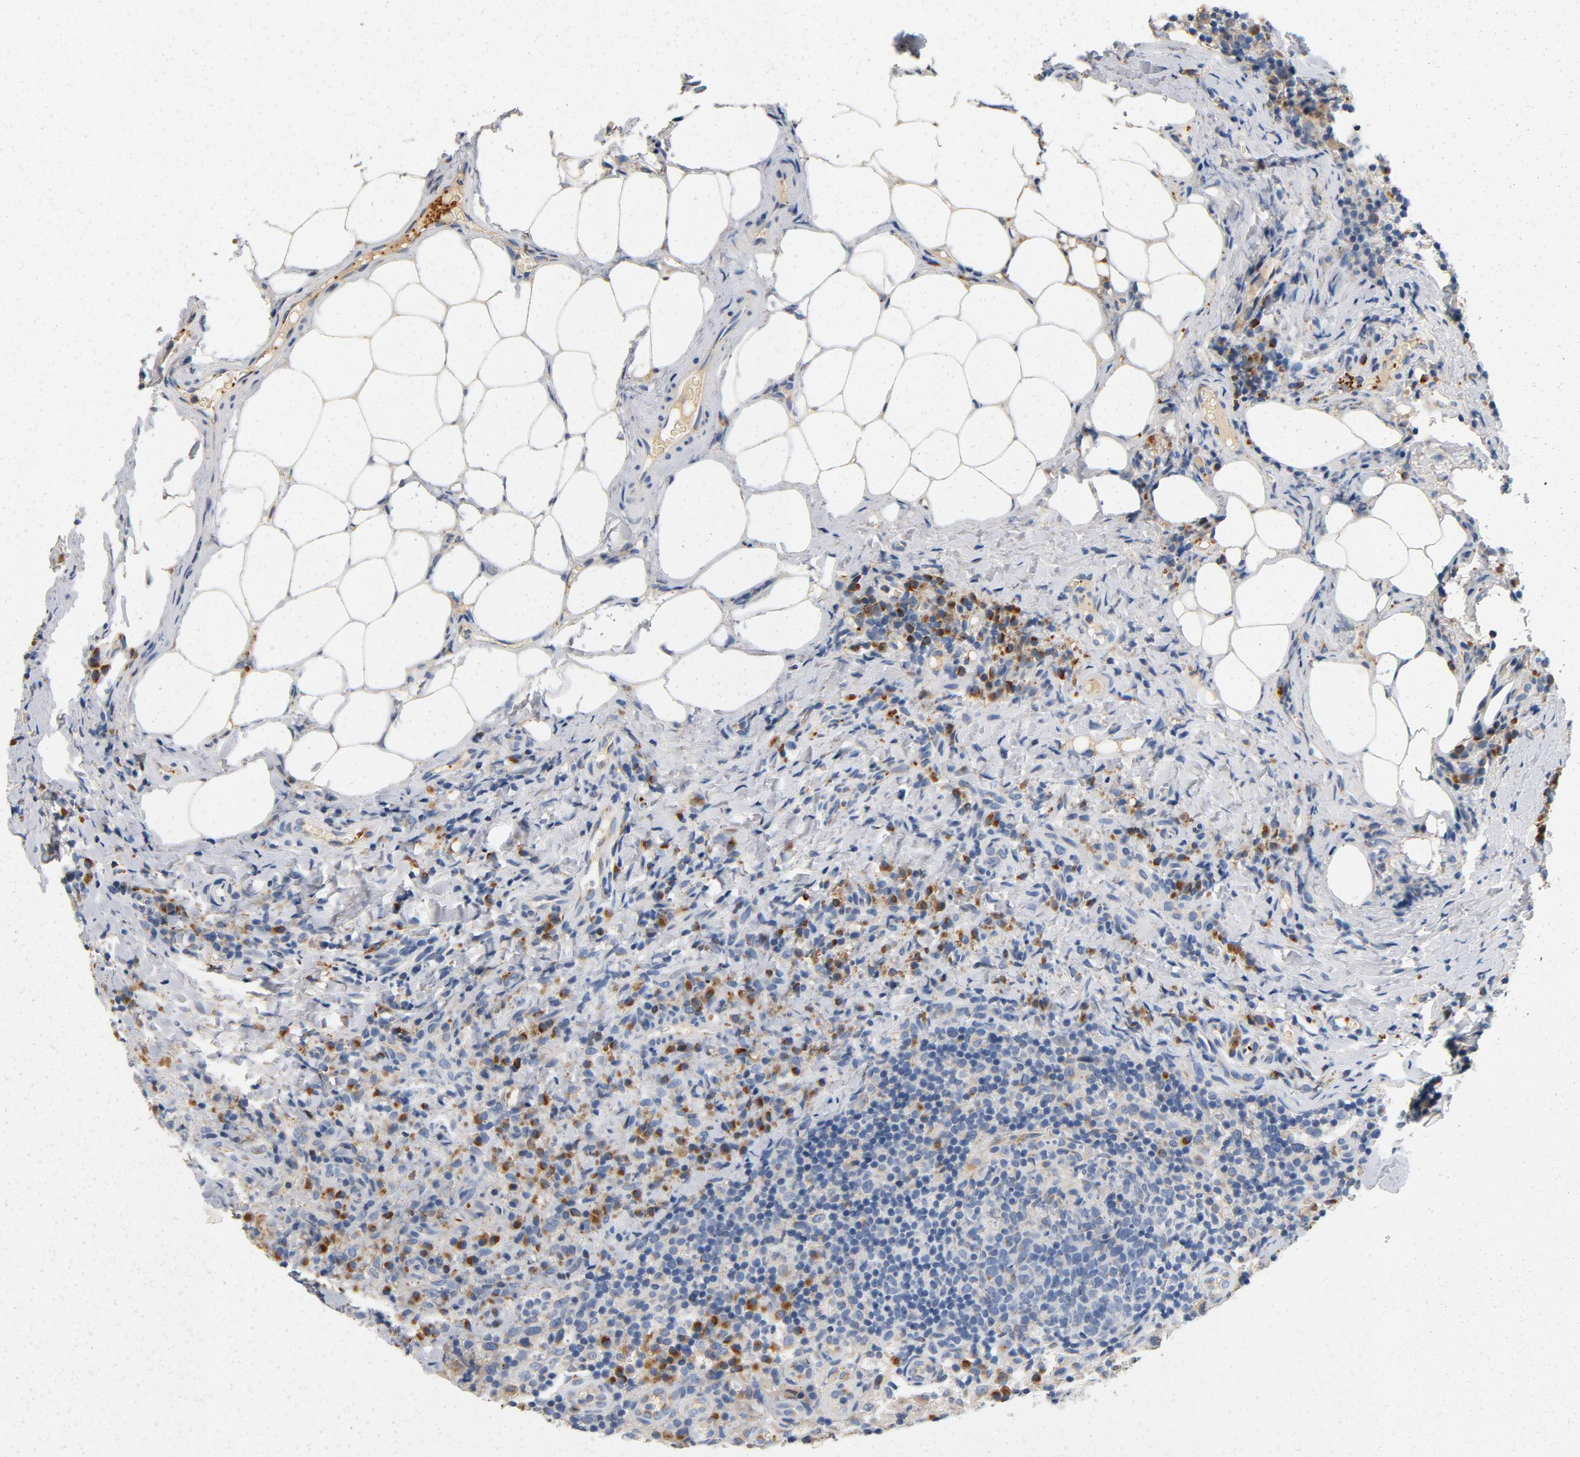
{"staining": {"intensity": "negative", "quantity": "none", "location": "none"}, "tissue": "lymph node", "cell_type": "Germinal center cells", "image_type": "normal", "snomed": [{"axis": "morphology", "description": "Normal tissue, NOS"}, {"axis": "morphology", "description": "Inflammation, NOS"}, {"axis": "topography", "description": "Lymph node"}], "caption": "High power microscopy micrograph of an IHC micrograph of benign lymph node, revealing no significant positivity in germinal center cells.", "gene": "LMAN2", "patient": {"sex": "male", "age": 46}}